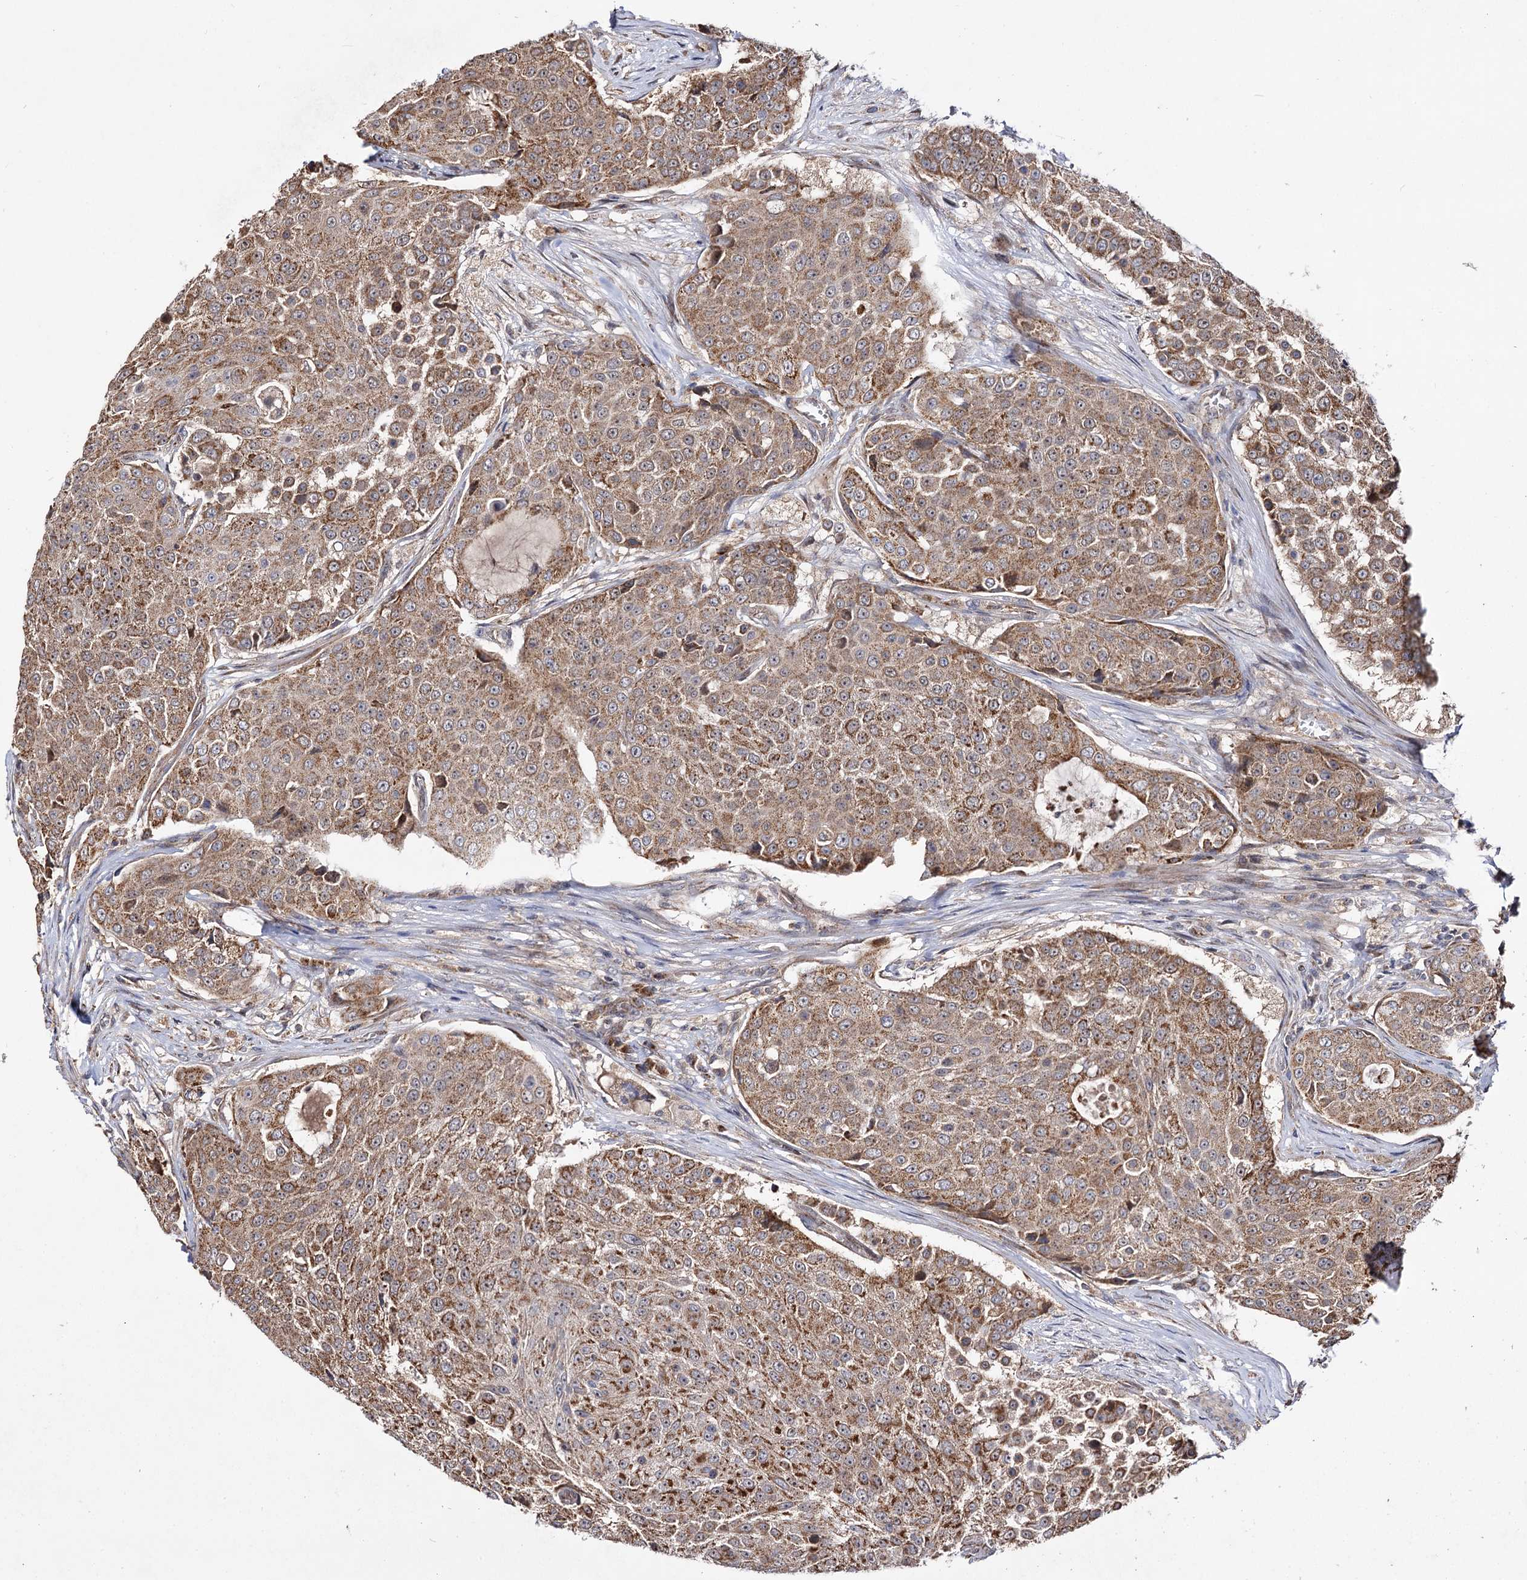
{"staining": {"intensity": "moderate", "quantity": ">75%", "location": "cytoplasmic/membranous"}, "tissue": "urothelial cancer", "cell_type": "Tumor cells", "image_type": "cancer", "snomed": [{"axis": "morphology", "description": "Urothelial carcinoma, High grade"}, {"axis": "topography", "description": "Urinary bladder"}], "caption": "Urothelial cancer tissue displays moderate cytoplasmic/membranous expression in about >75% of tumor cells", "gene": "CEP76", "patient": {"sex": "female", "age": 63}}